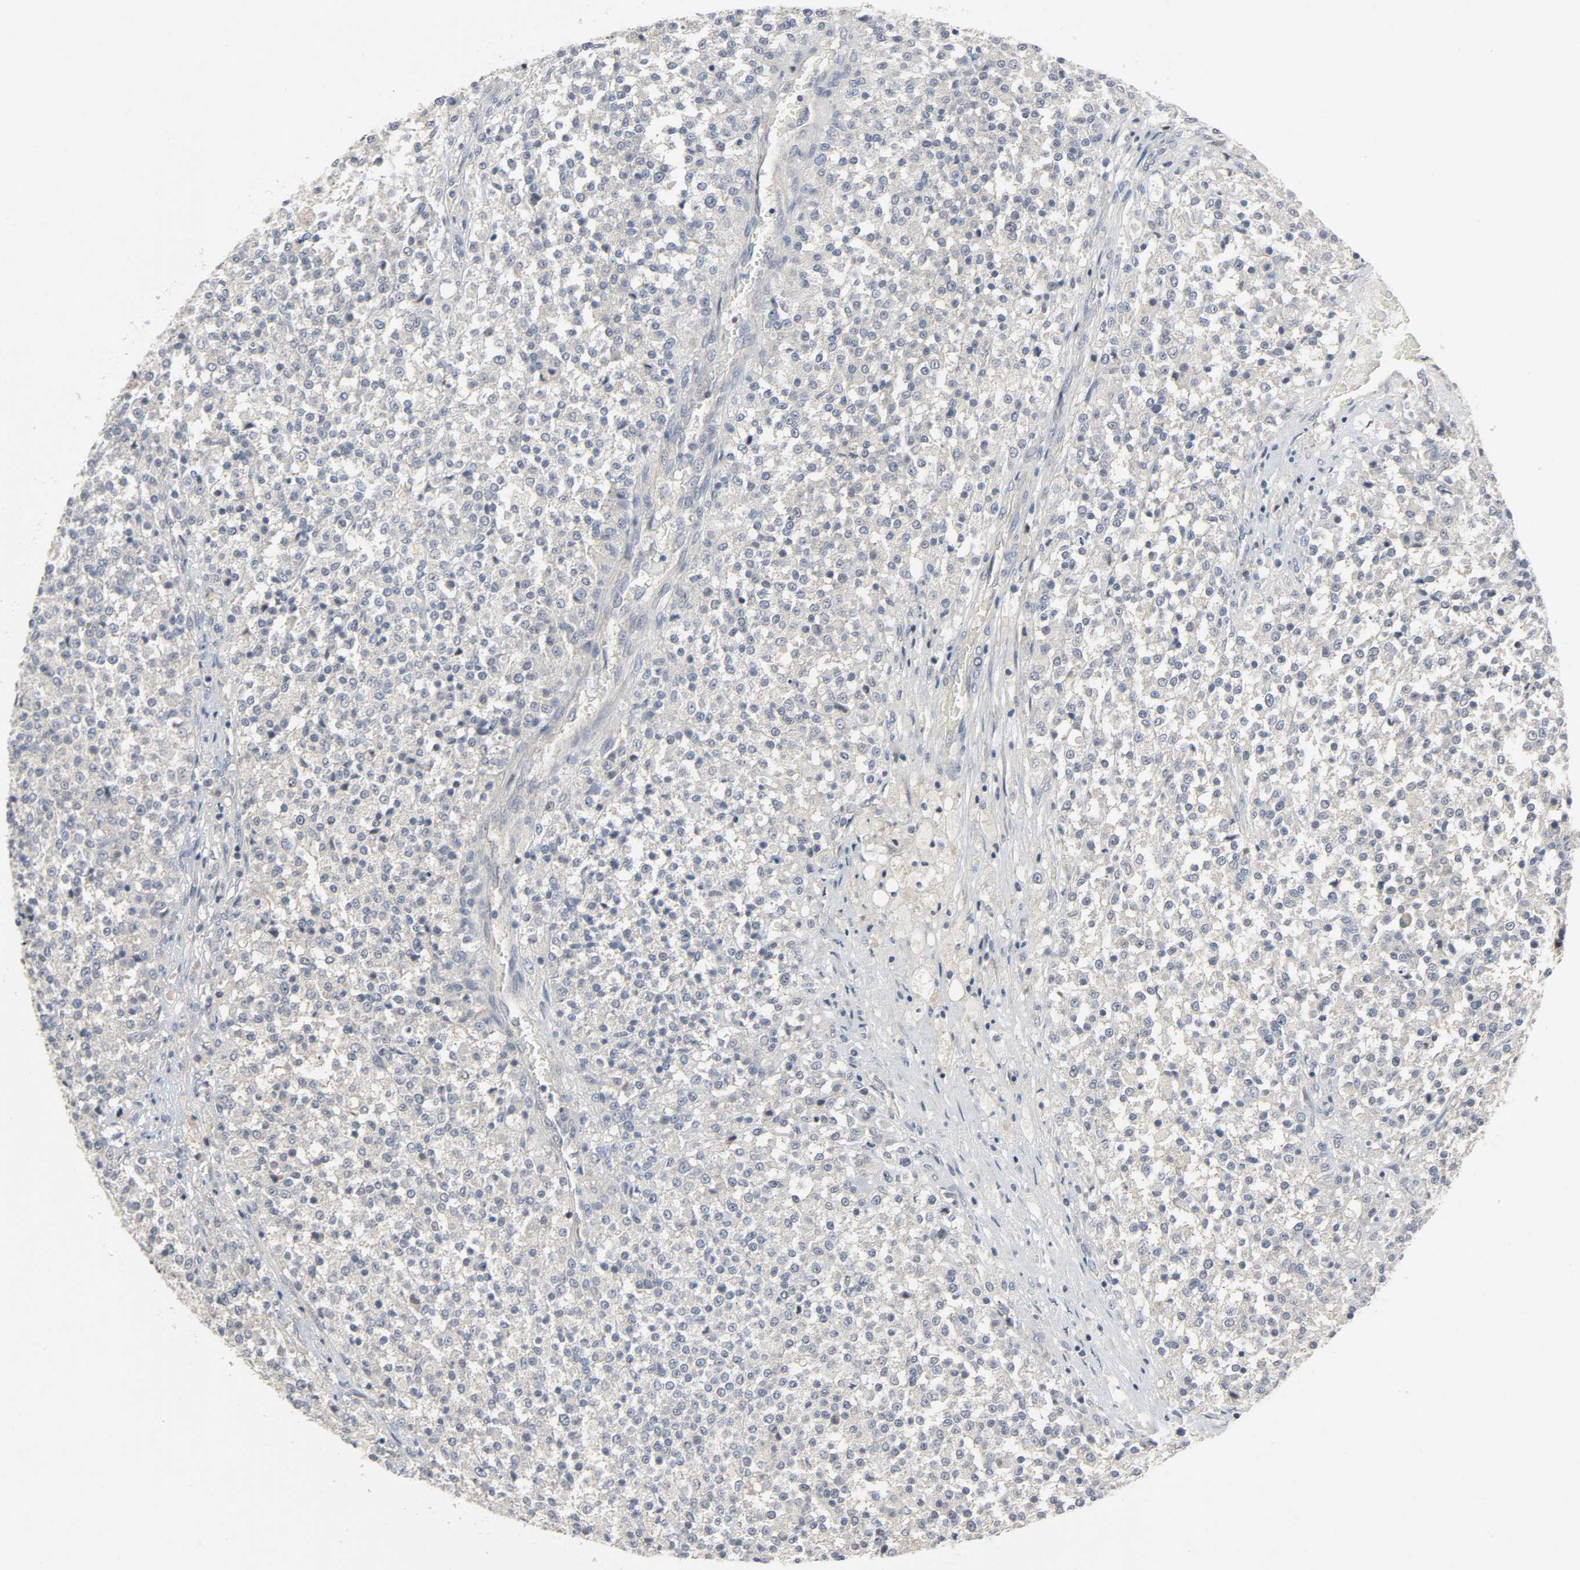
{"staining": {"intensity": "negative", "quantity": "none", "location": "none"}, "tissue": "testis cancer", "cell_type": "Tumor cells", "image_type": "cancer", "snomed": [{"axis": "morphology", "description": "Seminoma, NOS"}, {"axis": "topography", "description": "Testis"}], "caption": "IHC micrograph of testis cancer stained for a protein (brown), which demonstrates no positivity in tumor cells.", "gene": "CD4", "patient": {"sex": "male", "age": 59}}